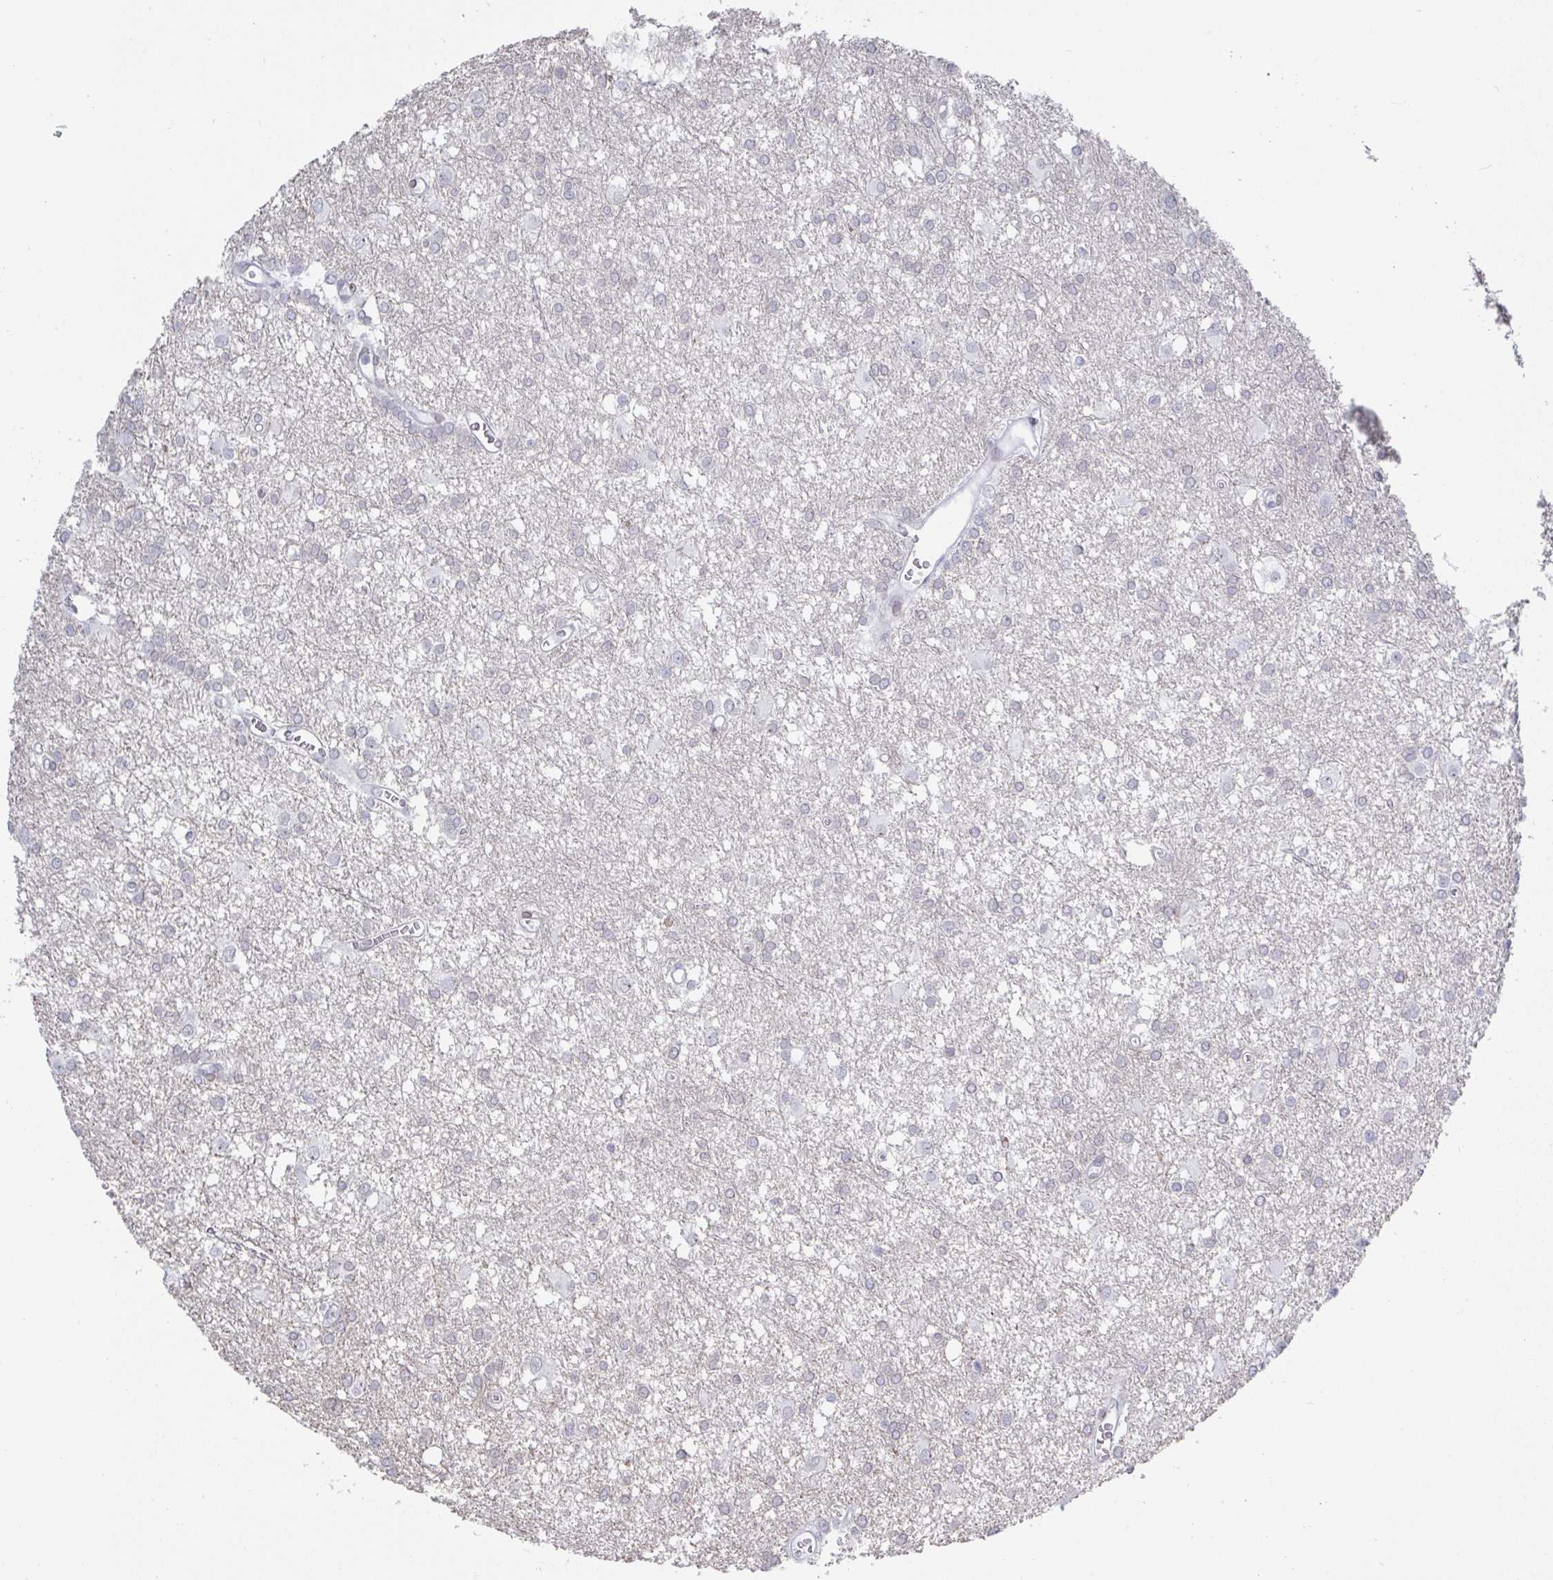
{"staining": {"intensity": "negative", "quantity": "none", "location": "none"}, "tissue": "glioma", "cell_type": "Tumor cells", "image_type": "cancer", "snomed": [{"axis": "morphology", "description": "Glioma, malignant, High grade"}, {"axis": "topography", "description": "Brain"}], "caption": "This is a histopathology image of immunohistochemistry staining of glioma, which shows no expression in tumor cells.", "gene": "MFSD4A", "patient": {"sex": "male", "age": 48}}